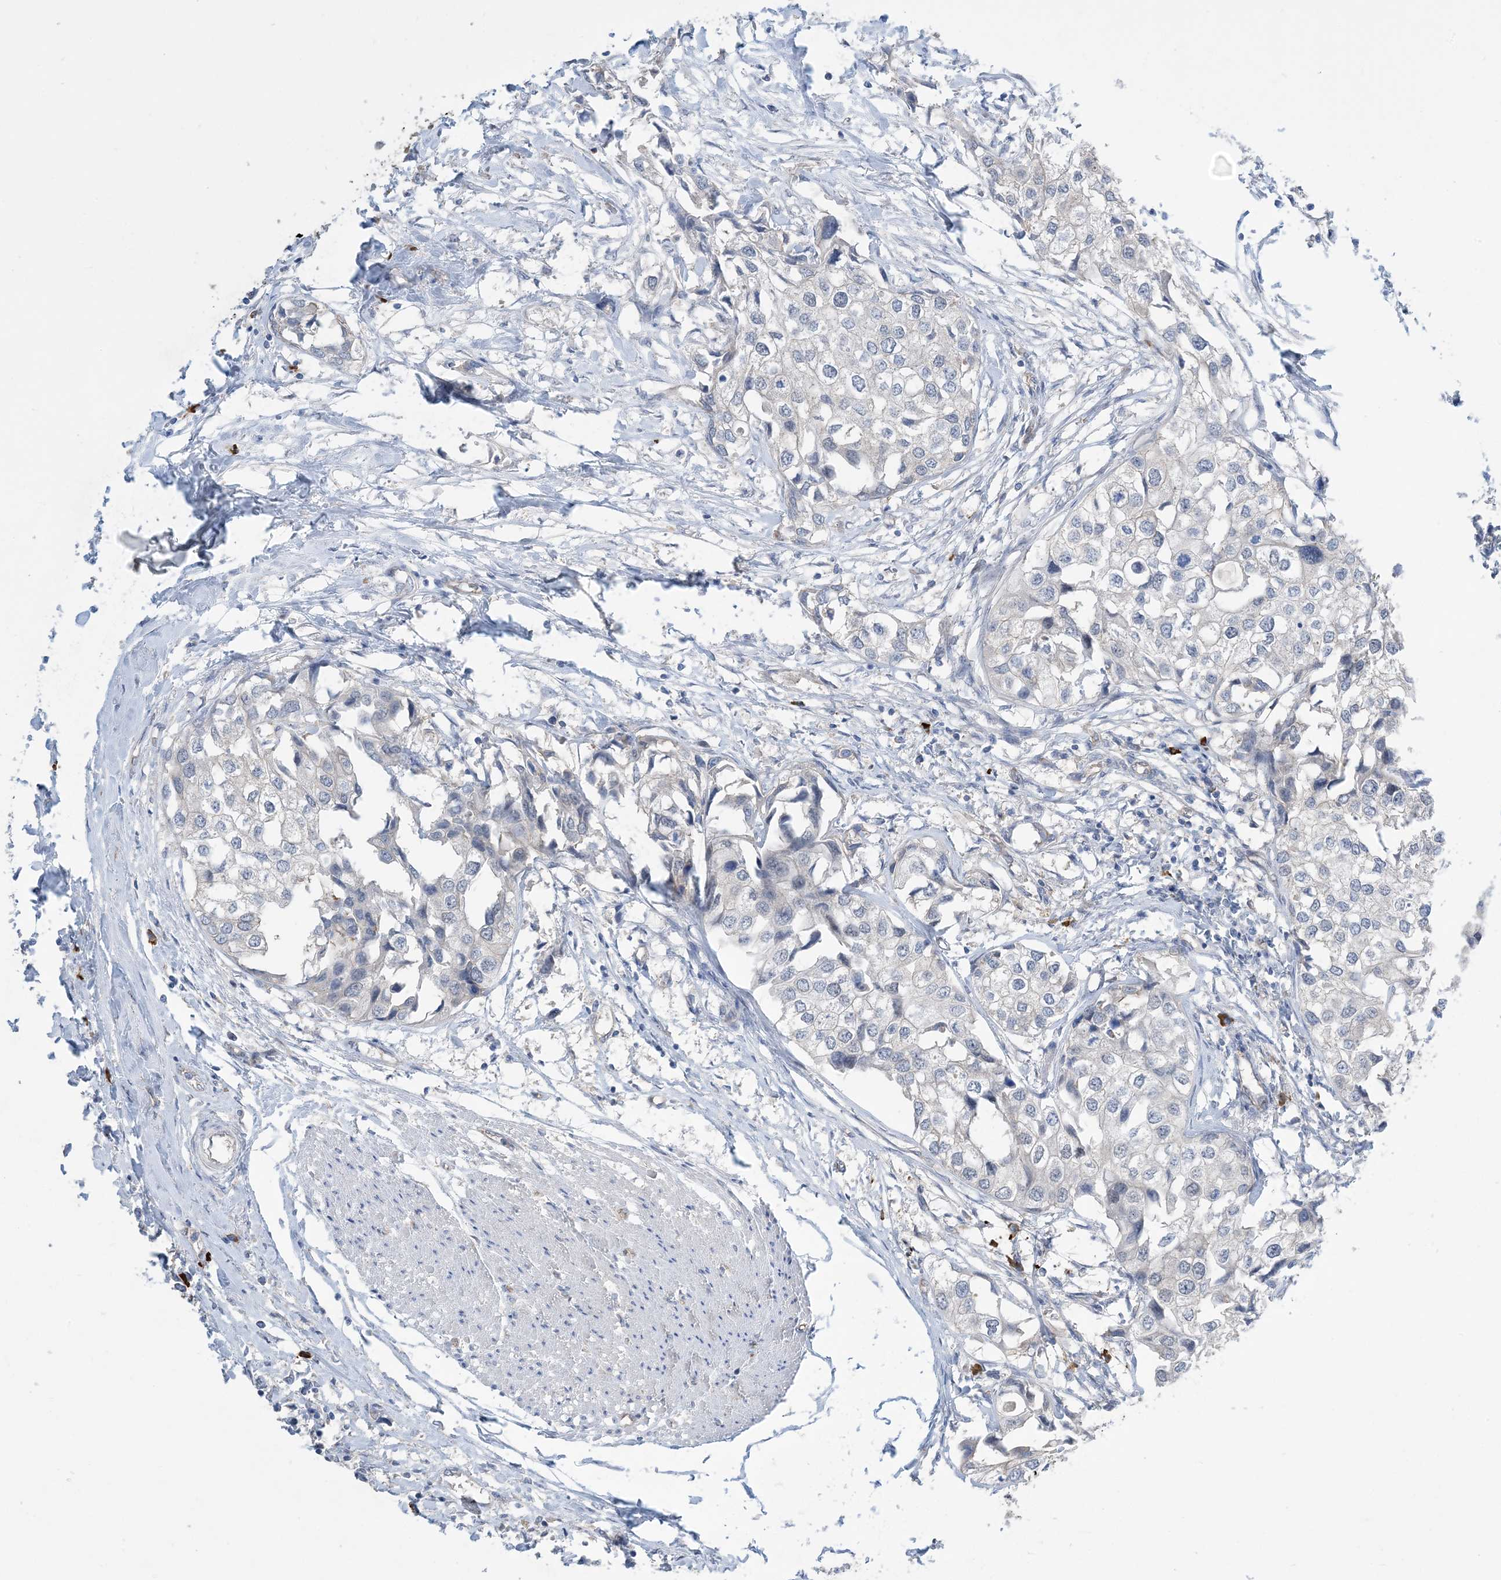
{"staining": {"intensity": "negative", "quantity": "none", "location": "none"}, "tissue": "urothelial cancer", "cell_type": "Tumor cells", "image_type": "cancer", "snomed": [{"axis": "morphology", "description": "Urothelial carcinoma, High grade"}, {"axis": "topography", "description": "Urinary bladder"}], "caption": "There is no significant staining in tumor cells of urothelial cancer.", "gene": "AOC1", "patient": {"sex": "male", "age": 64}}